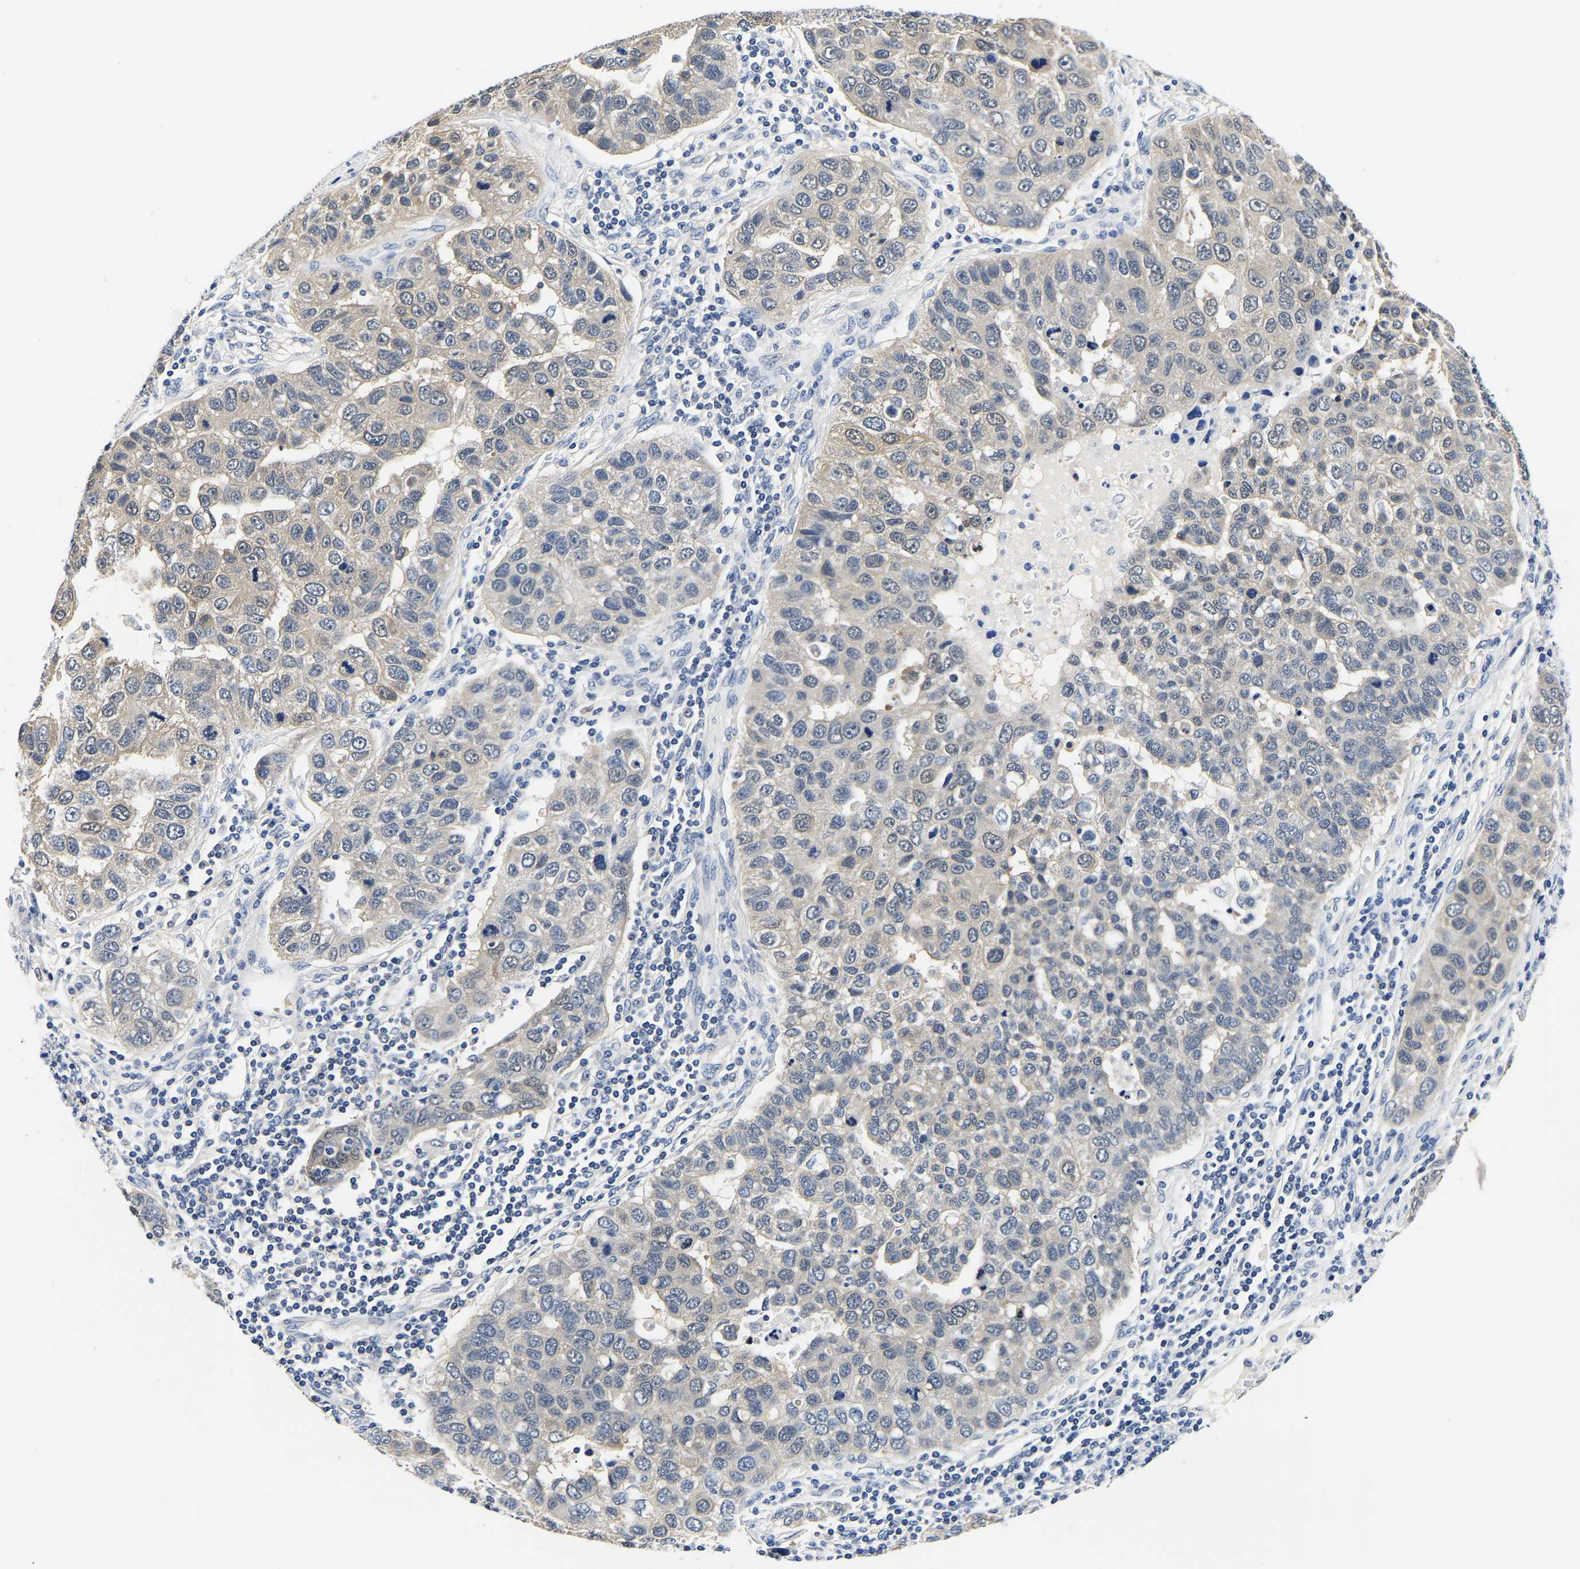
{"staining": {"intensity": "negative", "quantity": "none", "location": "none"}, "tissue": "pancreatic cancer", "cell_type": "Tumor cells", "image_type": "cancer", "snomed": [{"axis": "morphology", "description": "Adenocarcinoma, NOS"}, {"axis": "topography", "description": "Pancreas"}], "caption": "The micrograph exhibits no significant positivity in tumor cells of pancreatic cancer.", "gene": "UCHL3", "patient": {"sex": "female", "age": 61}}